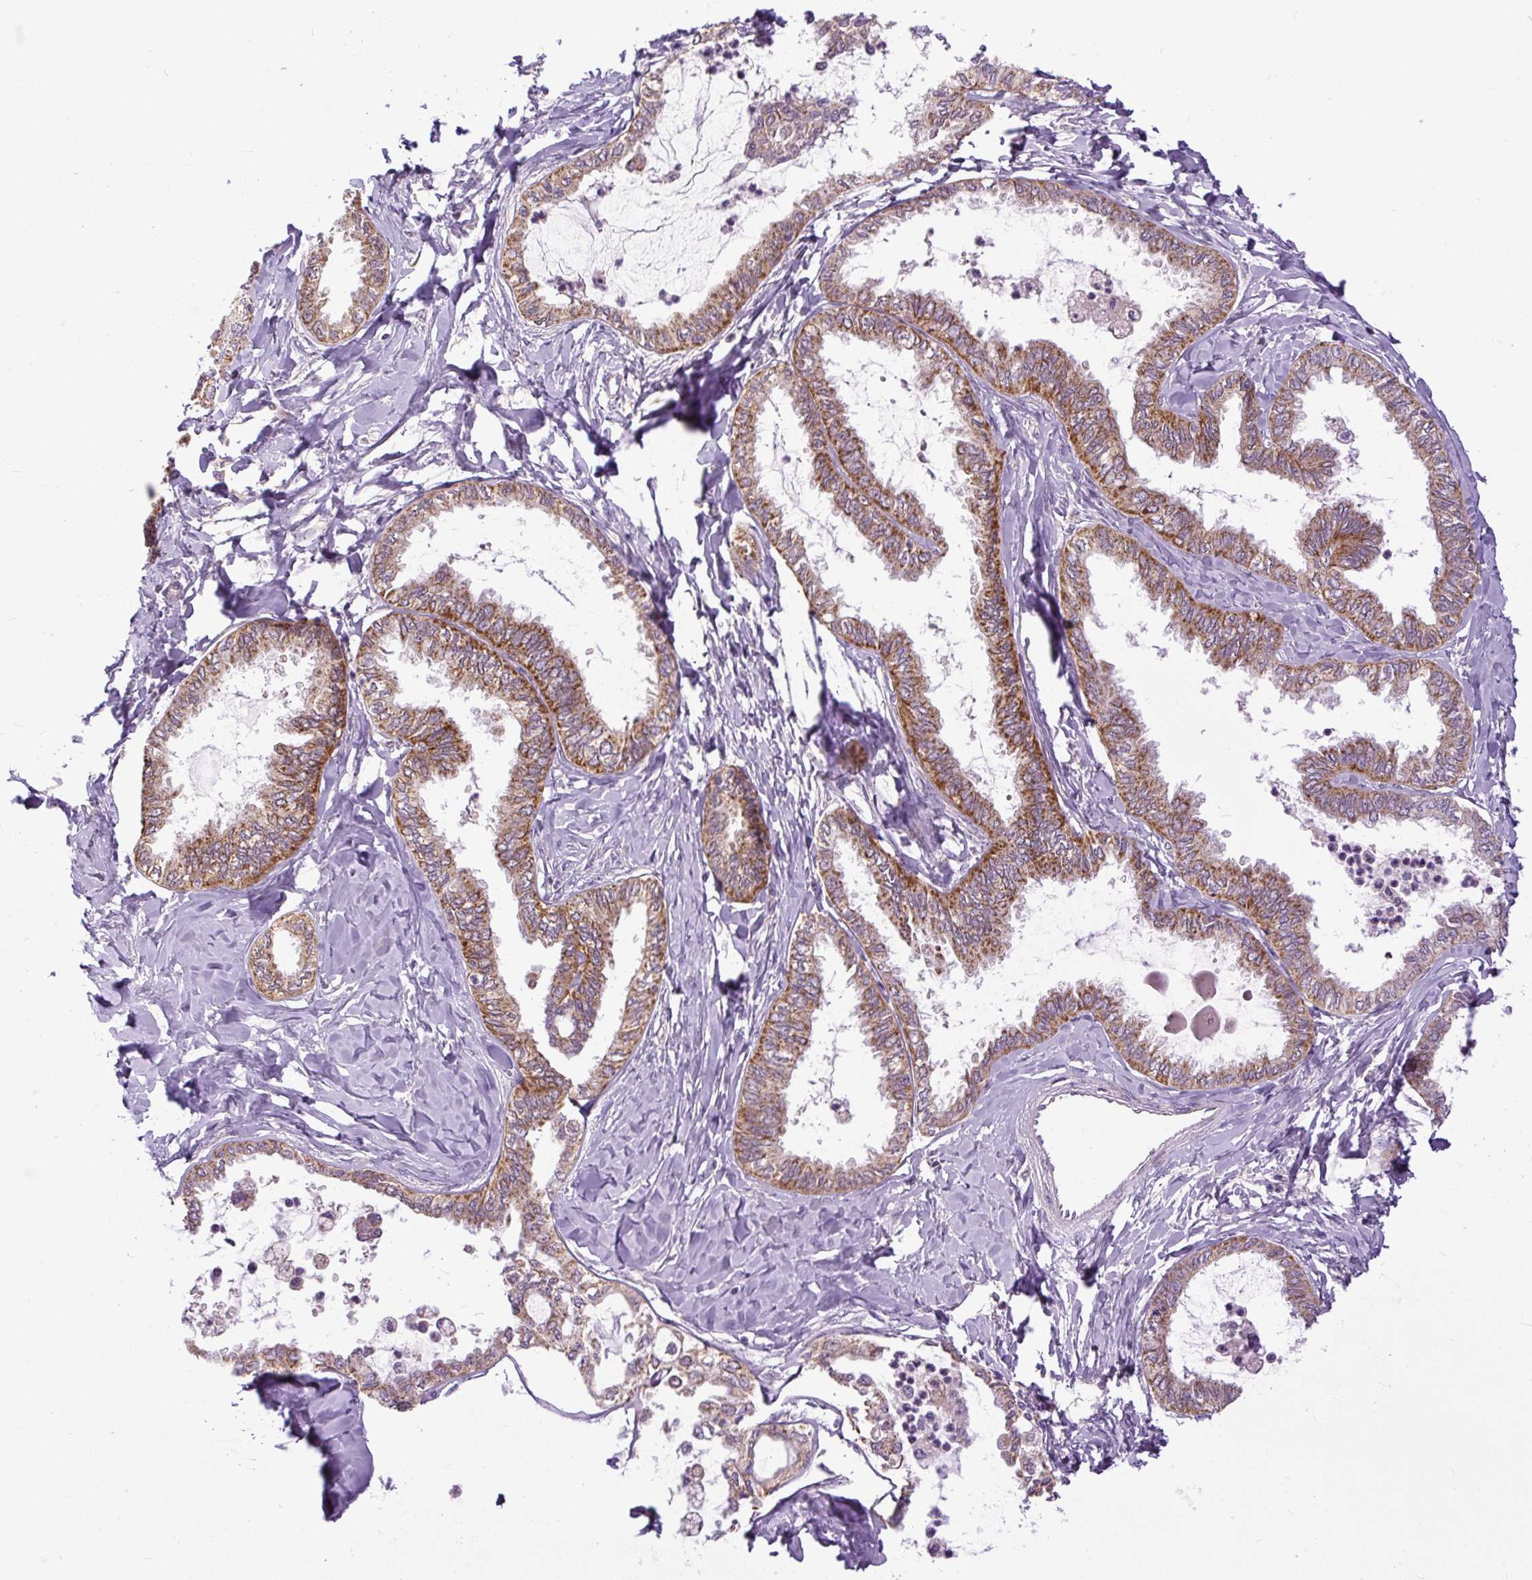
{"staining": {"intensity": "moderate", "quantity": ">75%", "location": "cytoplasmic/membranous"}, "tissue": "ovarian cancer", "cell_type": "Tumor cells", "image_type": "cancer", "snomed": [{"axis": "morphology", "description": "Carcinoma, endometroid"}, {"axis": "topography", "description": "Ovary"}], "caption": "Immunohistochemical staining of ovarian endometroid carcinoma shows medium levels of moderate cytoplasmic/membranous protein staining in approximately >75% of tumor cells.", "gene": "TM2D3", "patient": {"sex": "female", "age": 70}}